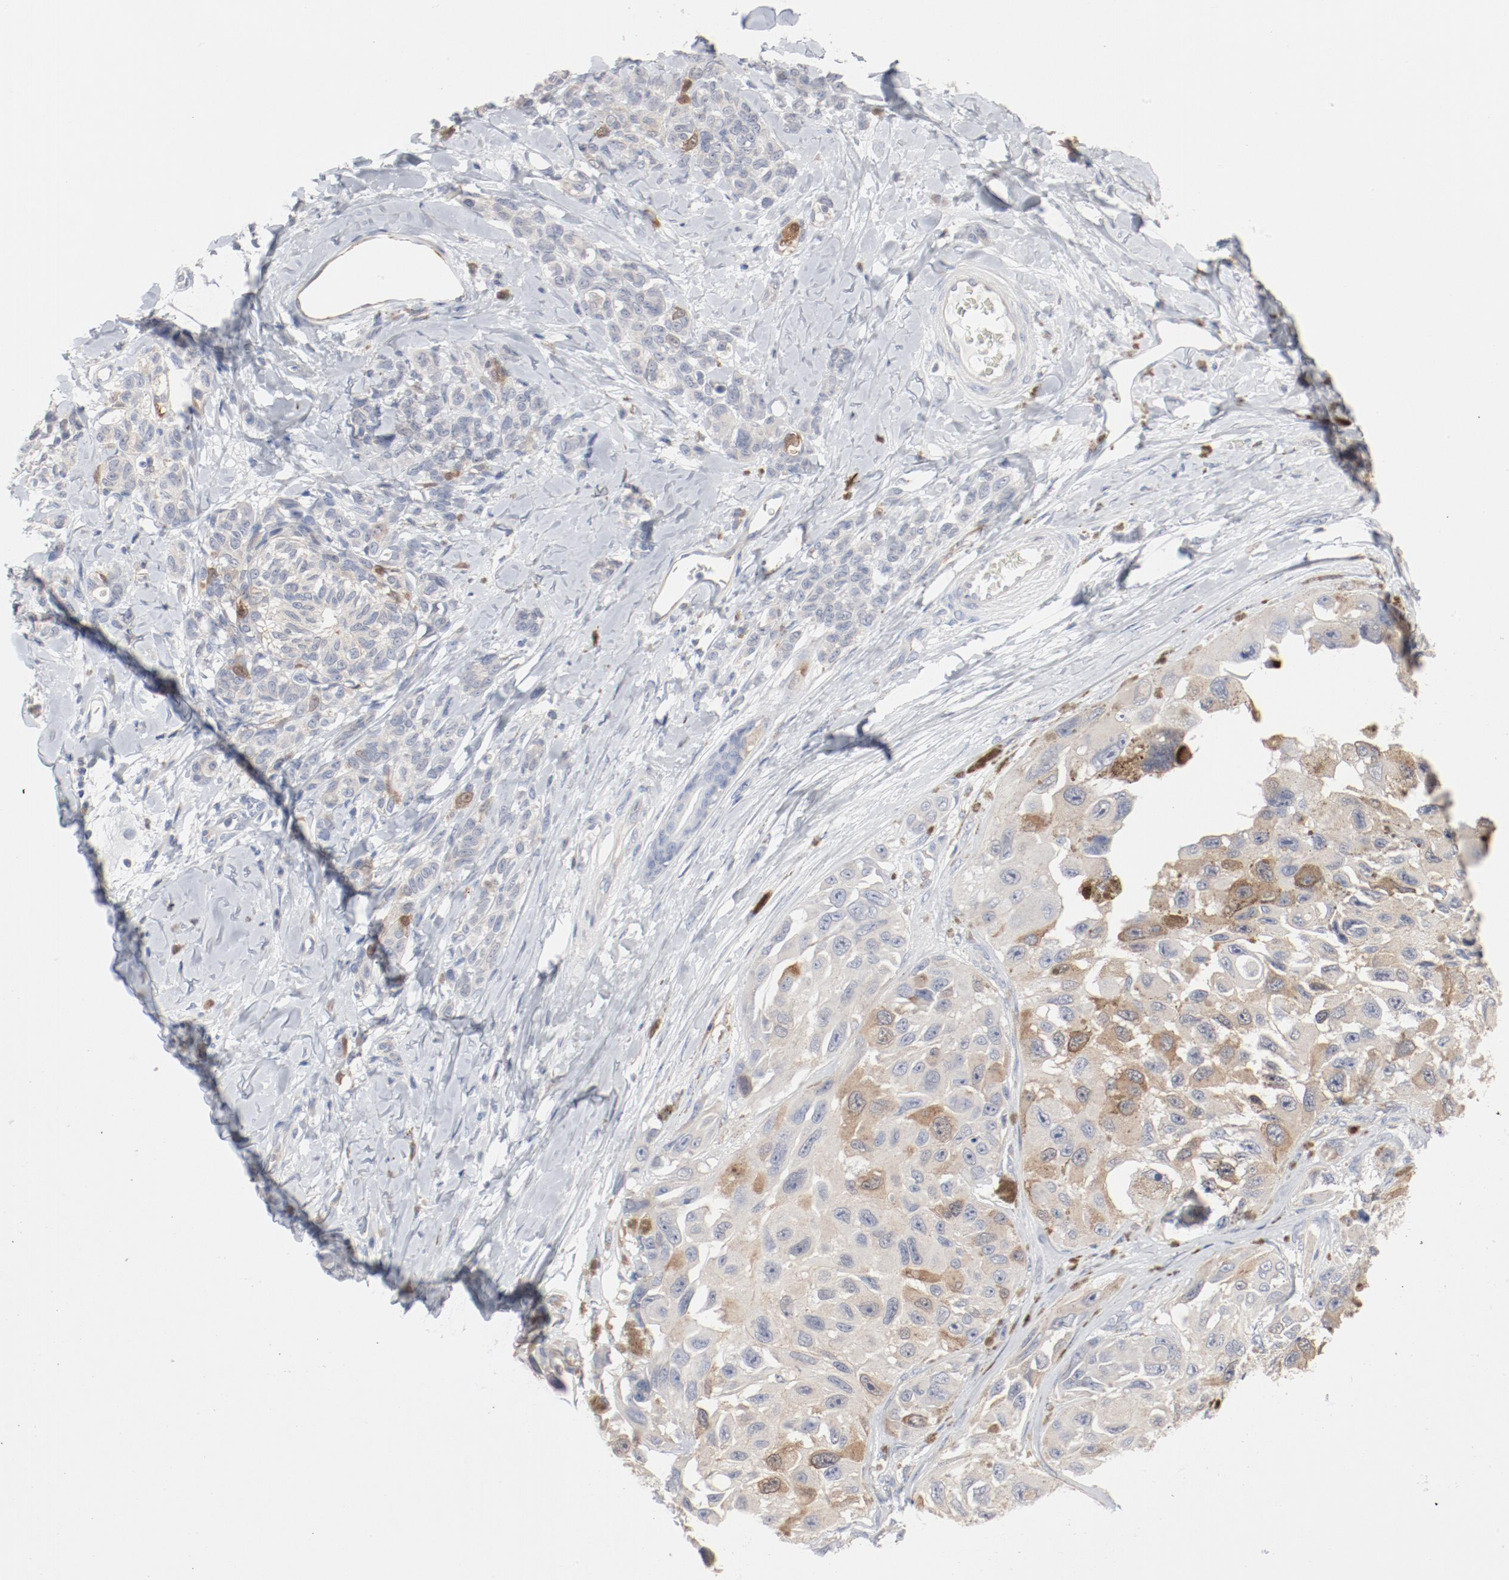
{"staining": {"intensity": "moderate", "quantity": "25%-75%", "location": "cytoplasmic/membranous"}, "tissue": "melanoma", "cell_type": "Tumor cells", "image_type": "cancer", "snomed": [{"axis": "morphology", "description": "Malignant melanoma, NOS"}, {"axis": "topography", "description": "Skin"}], "caption": "Melanoma was stained to show a protein in brown. There is medium levels of moderate cytoplasmic/membranous expression in approximately 25%-75% of tumor cells.", "gene": "CDK1", "patient": {"sex": "female", "age": 73}}